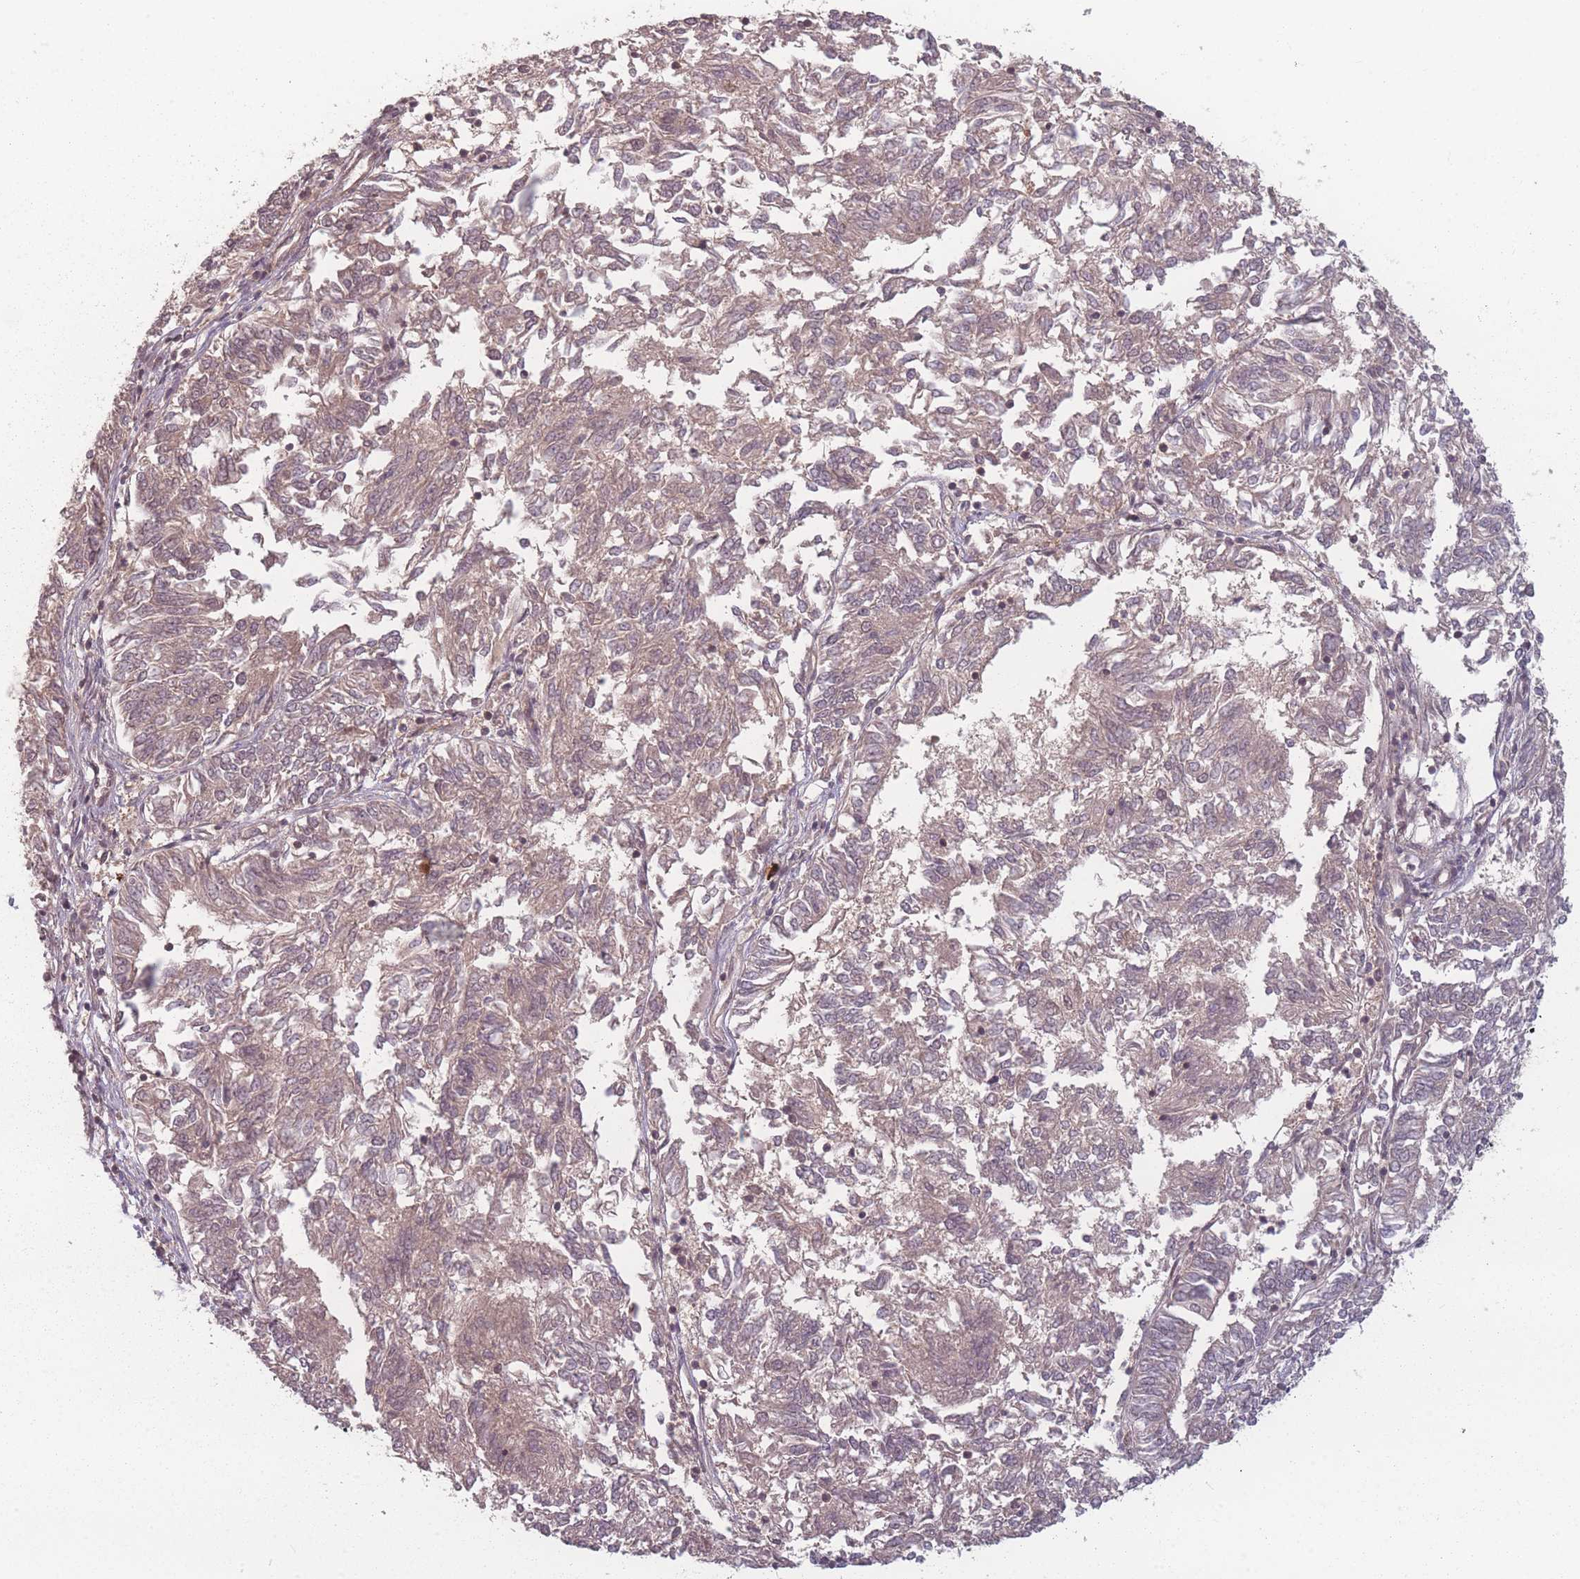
{"staining": {"intensity": "weak", "quantity": "25%-75%", "location": "cytoplasmic/membranous"}, "tissue": "endometrial cancer", "cell_type": "Tumor cells", "image_type": "cancer", "snomed": [{"axis": "morphology", "description": "Adenocarcinoma, NOS"}, {"axis": "topography", "description": "Endometrium"}], "caption": "Immunohistochemical staining of endometrial cancer (adenocarcinoma) exhibits weak cytoplasmic/membranous protein positivity in approximately 25%-75% of tumor cells. Immunohistochemistry stains the protein in brown and the nuclei are stained blue.", "gene": "HAGH", "patient": {"sex": "female", "age": 58}}